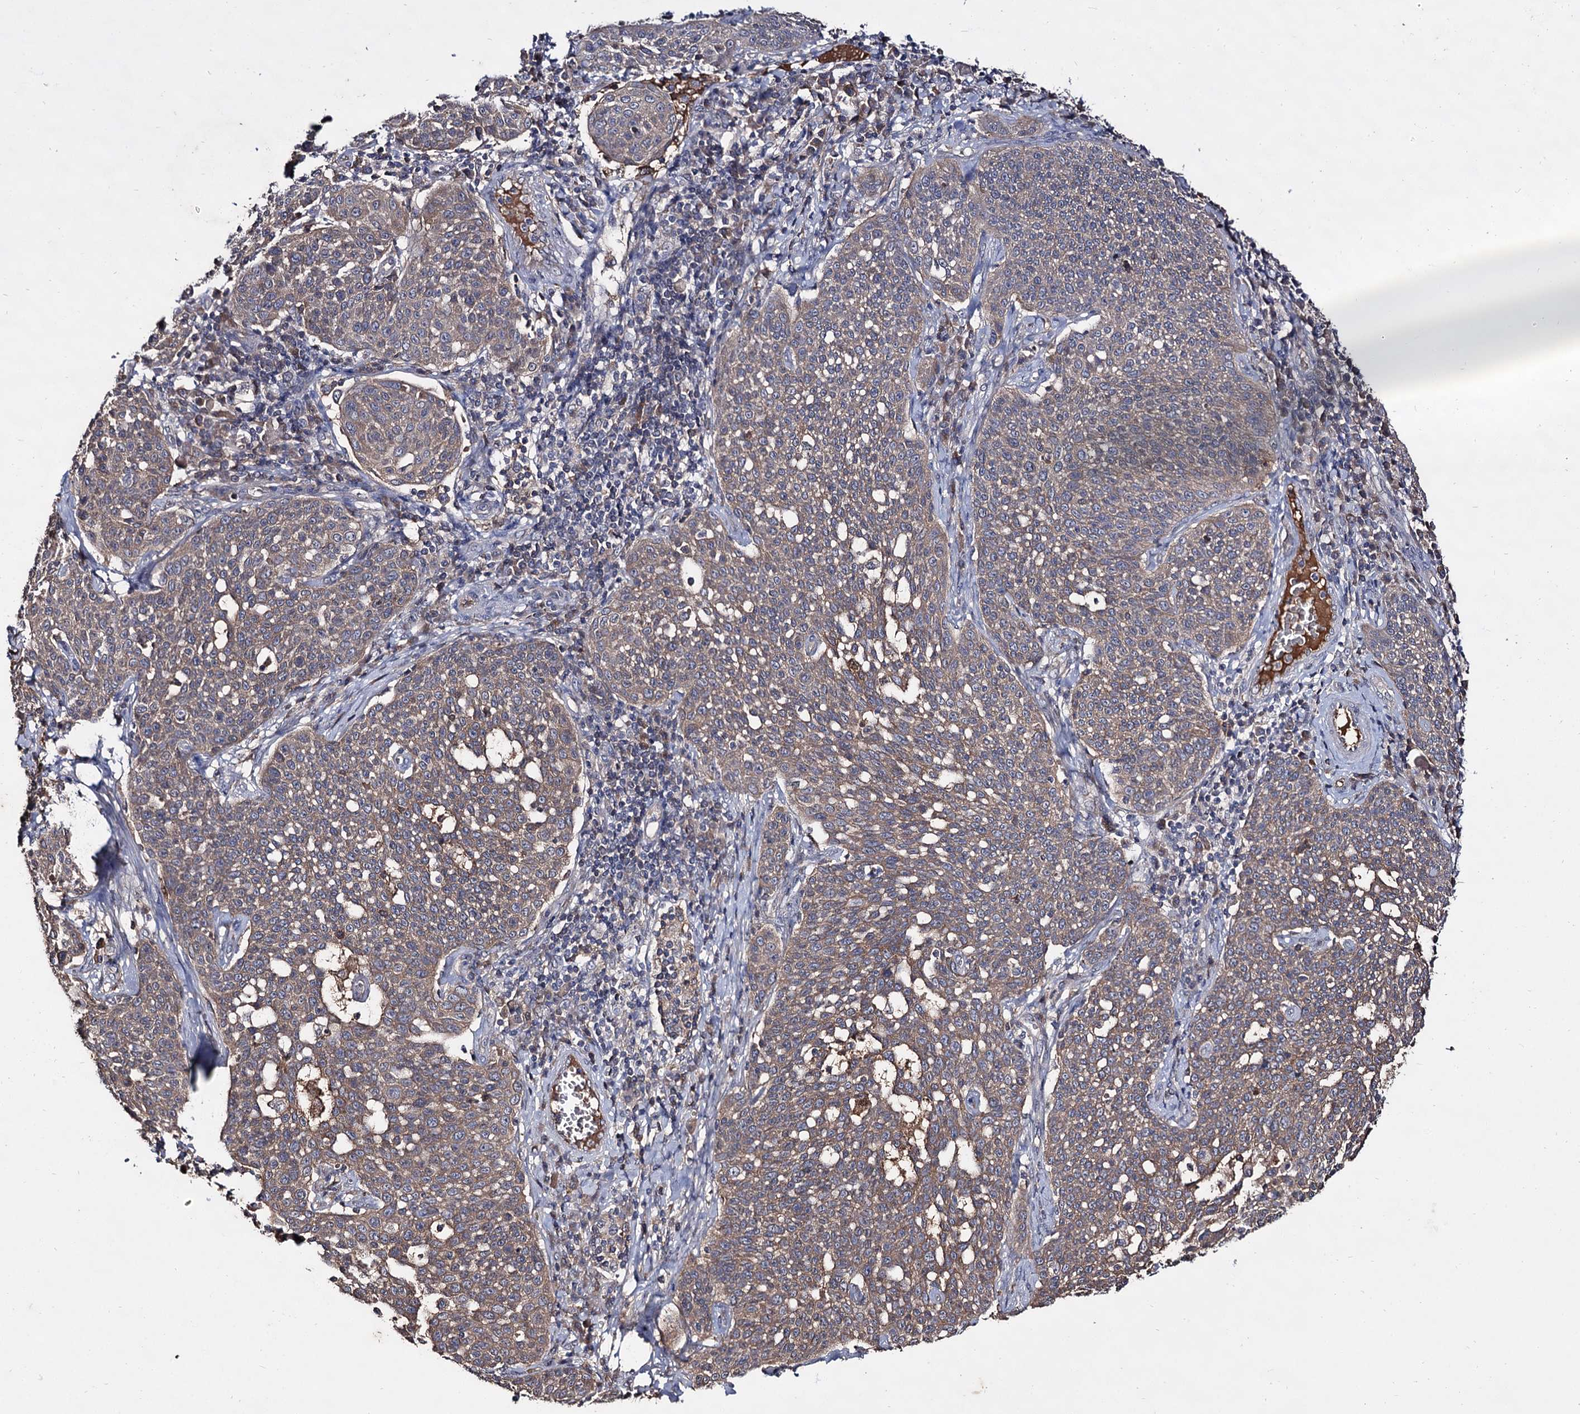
{"staining": {"intensity": "weak", "quantity": "25%-75%", "location": "cytoplasmic/membranous"}, "tissue": "cervical cancer", "cell_type": "Tumor cells", "image_type": "cancer", "snomed": [{"axis": "morphology", "description": "Squamous cell carcinoma, NOS"}, {"axis": "topography", "description": "Cervix"}], "caption": "Immunohistochemistry image of cervical cancer (squamous cell carcinoma) stained for a protein (brown), which demonstrates low levels of weak cytoplasmic/membranous positivity in approximately 25%-75% of tumor cells.", "gene": "ARFIP2", "patient": {"sex": "female", "age": 34}}